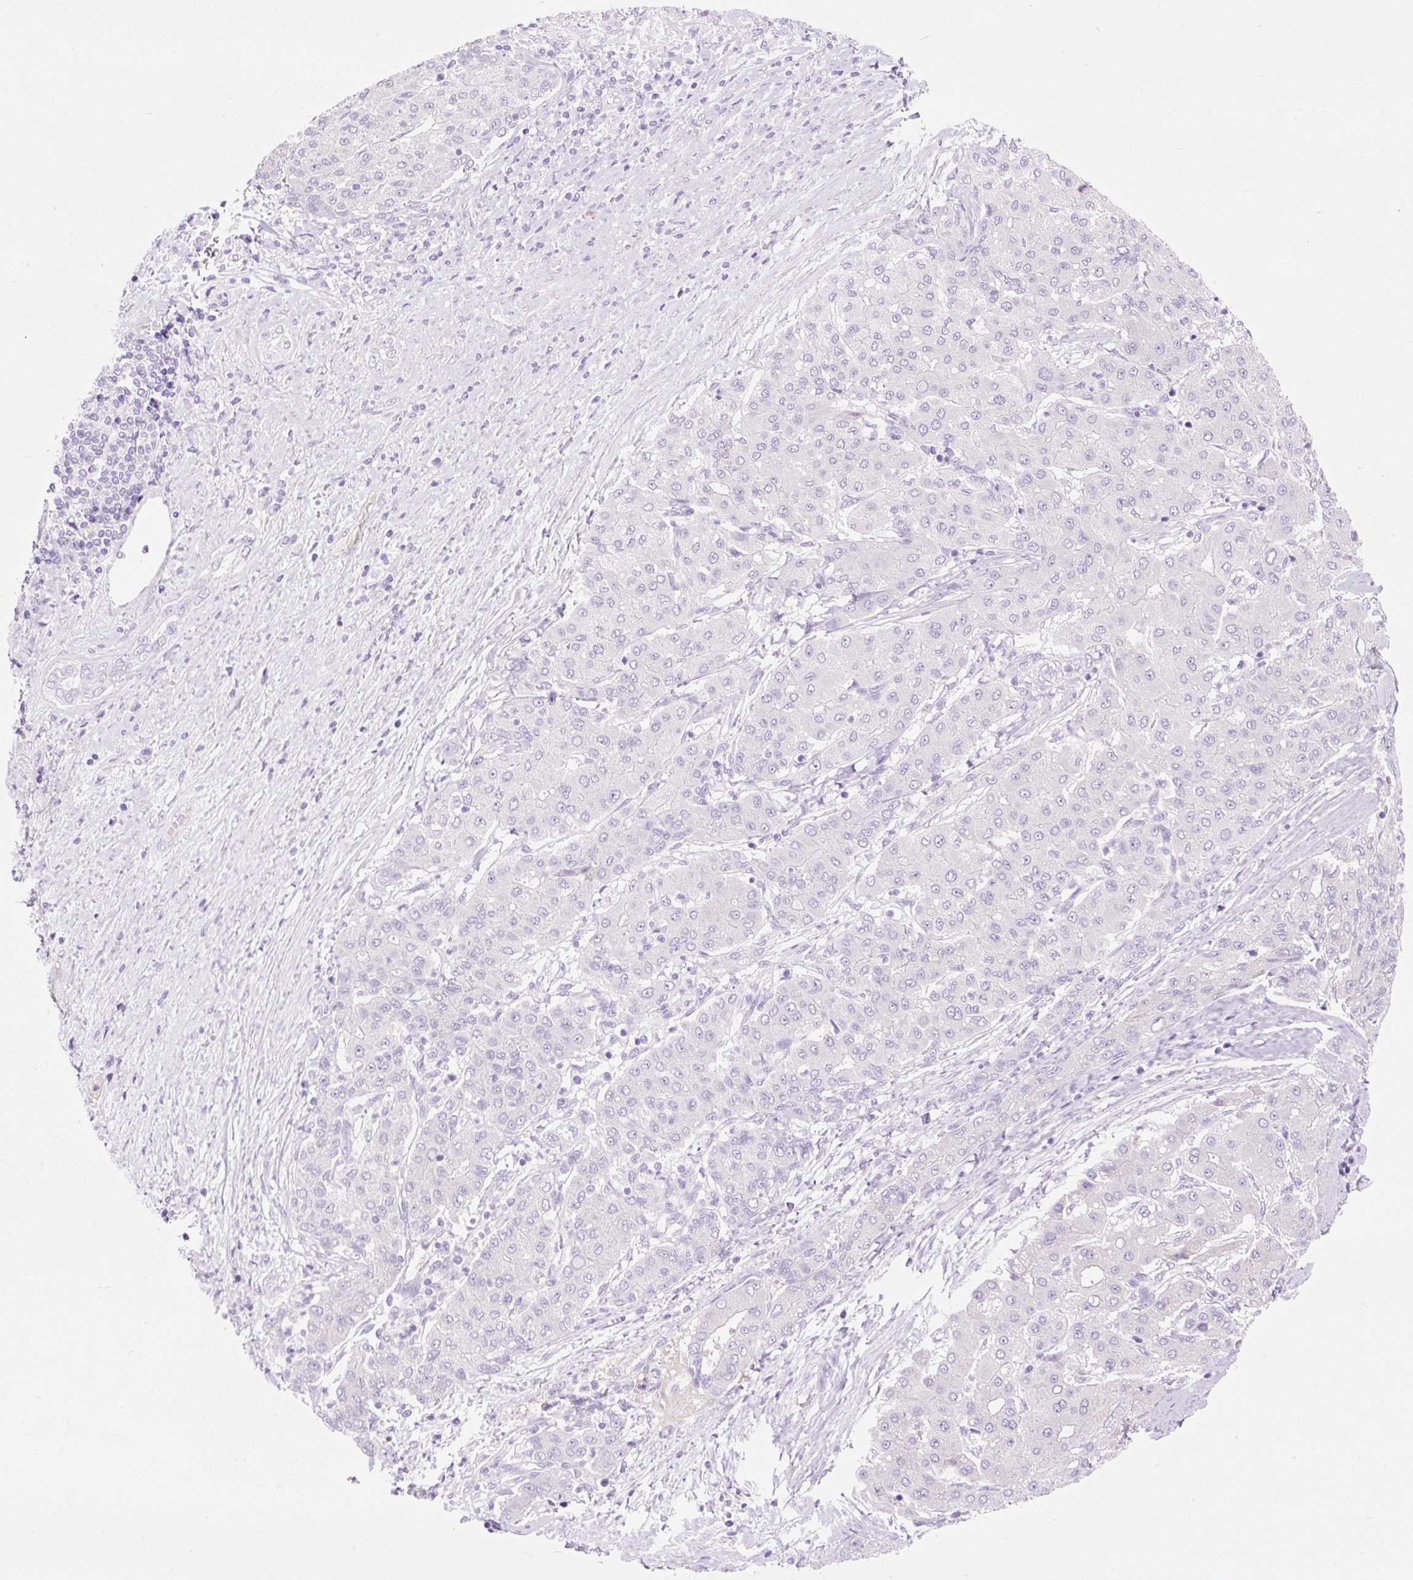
{"staining": {"intensity": "negative", "quantity": "none", "location": "none"}, "tissue": "liver cancer", "cell_type": "Tumor cells", "image_type": "cancer", "snomed": [{"axis": "morphology", "description": "Carcinoma, Hepatocellular, NOS"}, {"axis": "topography", "description": "Liver"}], "caption": "IHC image of neoplastic tissue: human hepatocellular carcinoma (liver) stained with DAB shows no significant protein positivity in tumor cells.", "gene": "ZNF121", "patient": {"sex": "male", "age": 65}}